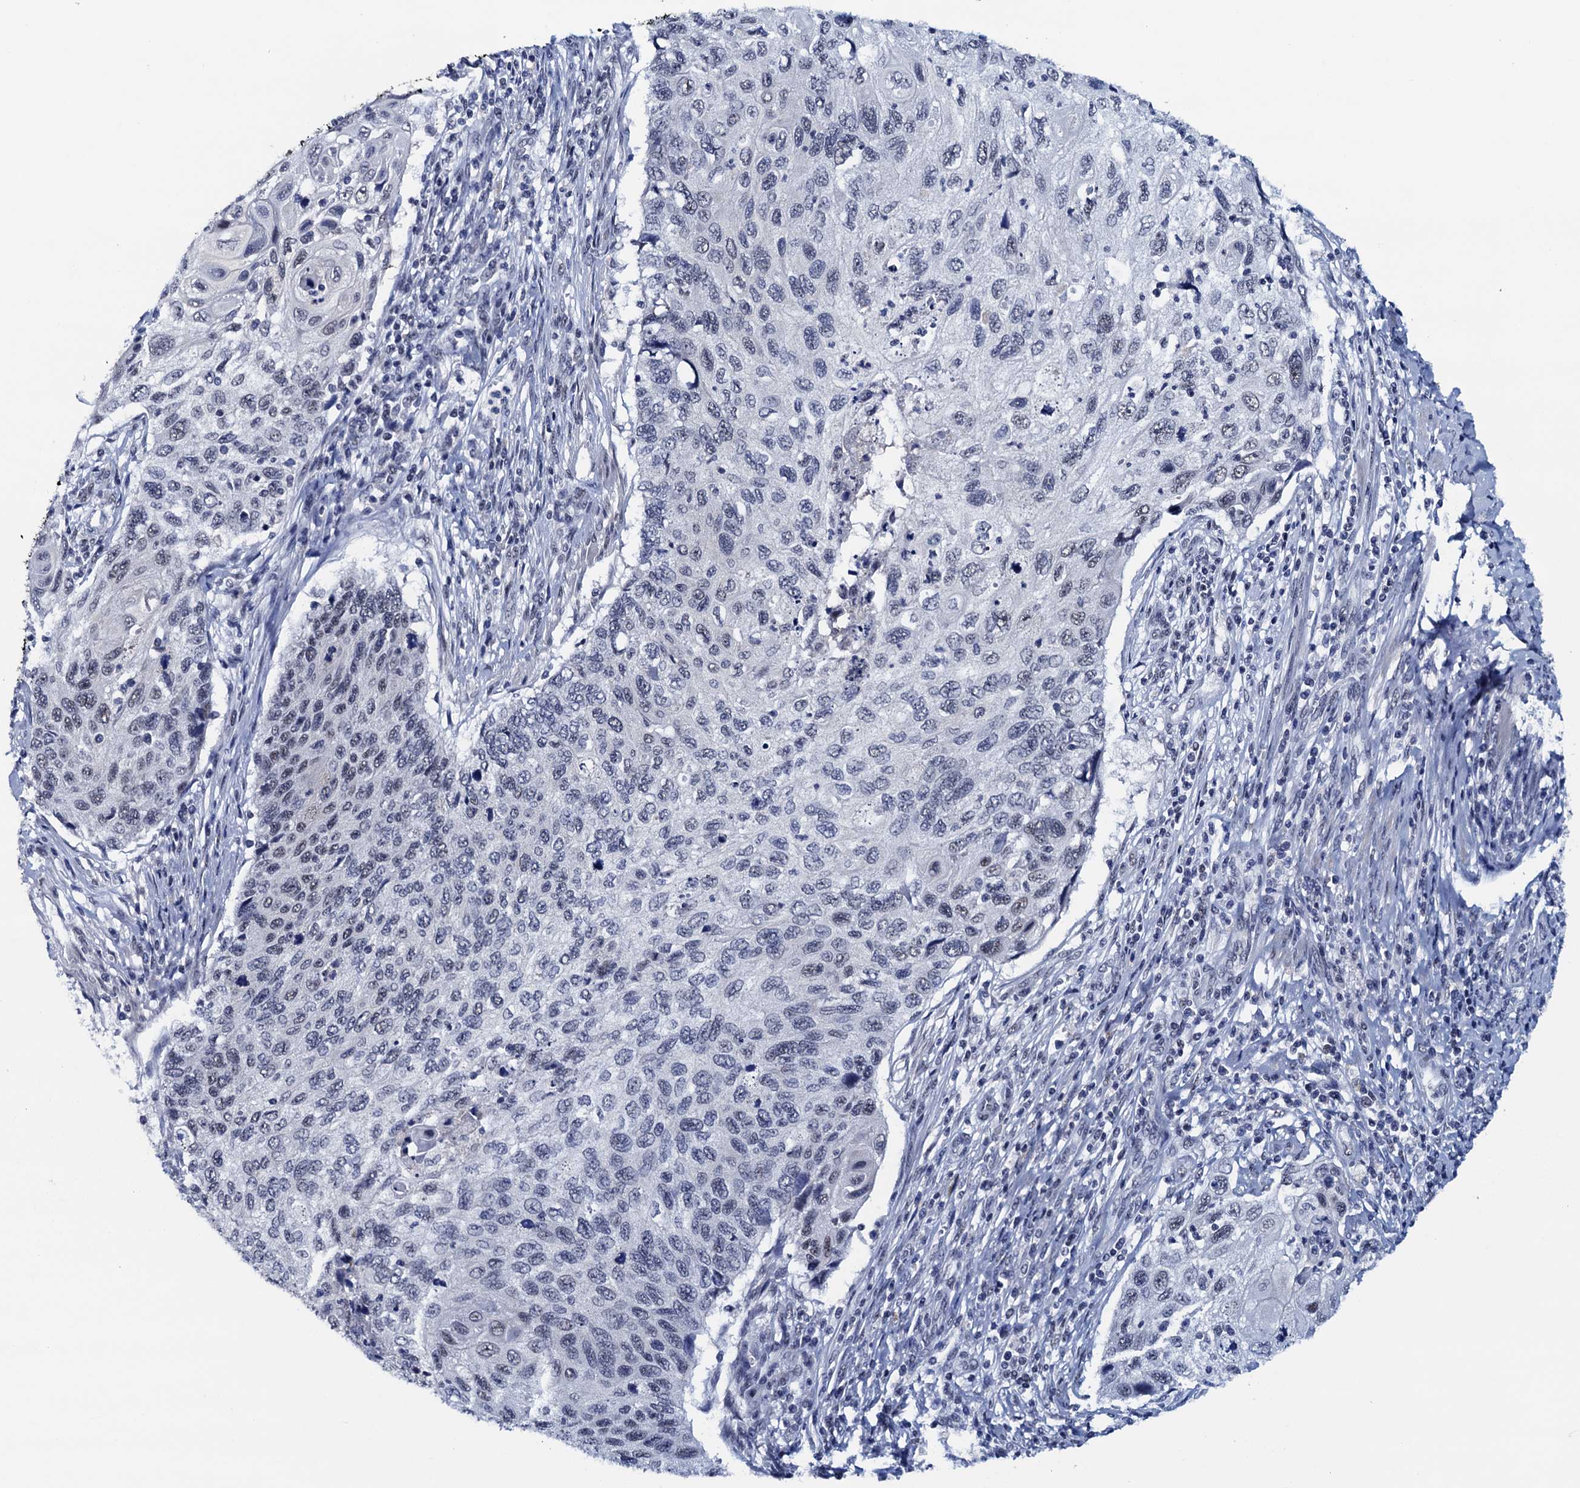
{"staining": {"intensity": "weak", "quantity": "<25%", "location": "nuclear"}, "tissue": "cervical cancer", "cell_type": "Tumor cells", "image_type": "cancer", "snomed": [{"axis": "morphology", "description": "Squamous cell carcinoma, NOS"}, {"axis": "topography", "description": "Cervix"}], "caption": "IHC of cervical squamous cell carcinoma displays no expression in tumor cells.", "gene": "FNBP4", "patient": {"sex": "female", "age": 70}}